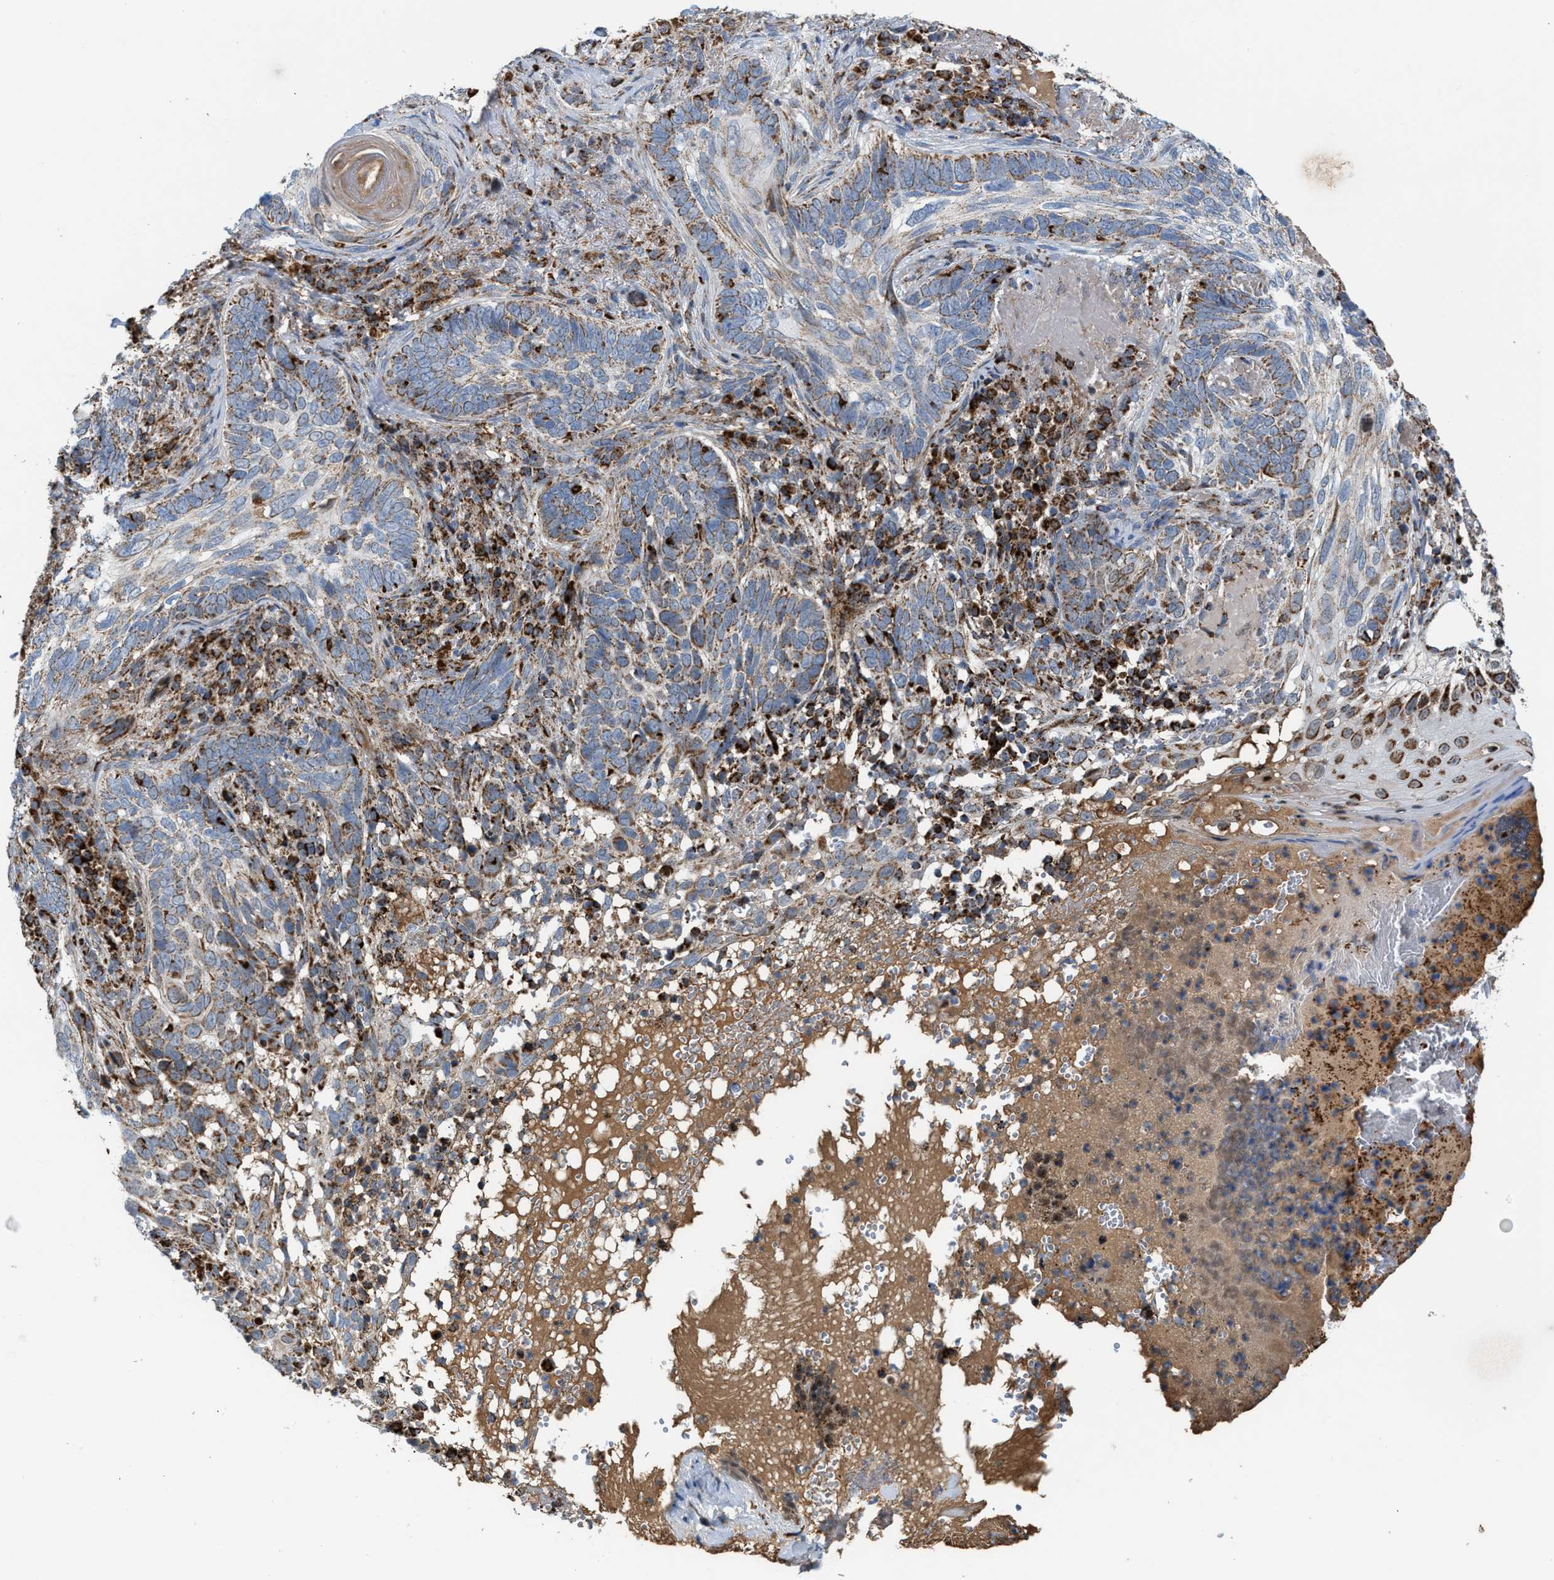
{"staining": {"intensity": "moderate", "quantity": "25%-75%", "location": "cytoplasmic/membranous"}, "tissue": "skin cancer", "cell_type": "Tumor cells", "image_type": "cancer", "snomed": [{"axis": "morphology", "description": "Basal cell carcinoma"}, {"axis": "topography", "description": "Skin"}], "caption": "Moderate cytoplasmic/membranous expression is present in about 25%-75% of tumor cells in basal cell carcinoma (skin).", "gene": "PMPCA", "patient": {"sex": "female", "age": 89}}